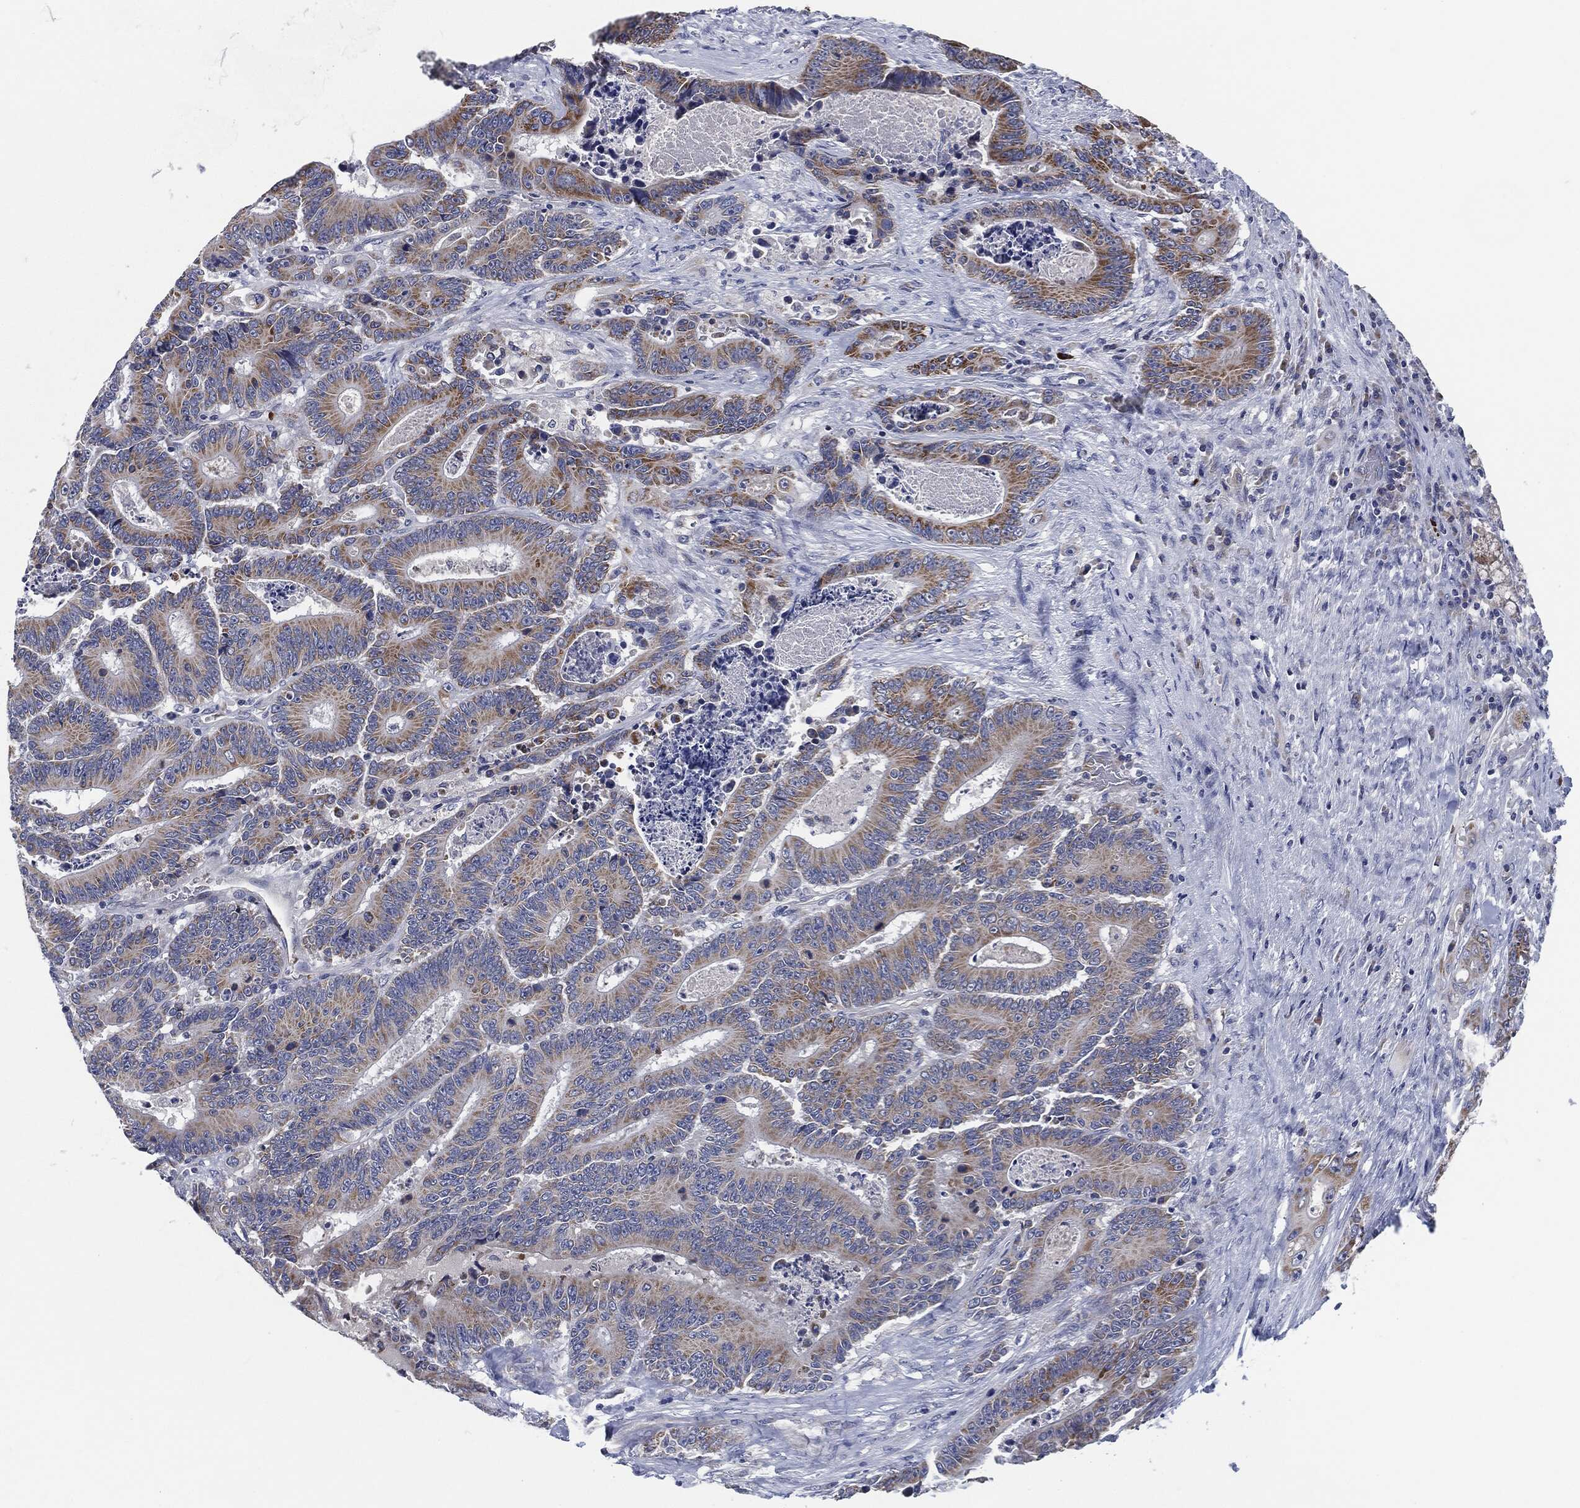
{"staining": {"intensity": "moderate", "quantity": "25%-75%", "location": "cytoplasmic/membranous"}, "tissue": "colorectal cancer", "cell_type": "Tumor cells", "image_type": "cancer", "snomed": [{"axis": "morphology", "description": "Adenocarcinoma, NOS"}, {"axis": "topography", "description": "Colon"}], "caption": "This is an image of IHC staining of colorectal adenocarcinoma, which shows moderate staining in the cytoplasmic/membranous of tumor cells.", "gene": "SIGLEC9", "patient": {"sex": "male", "age": 83}}